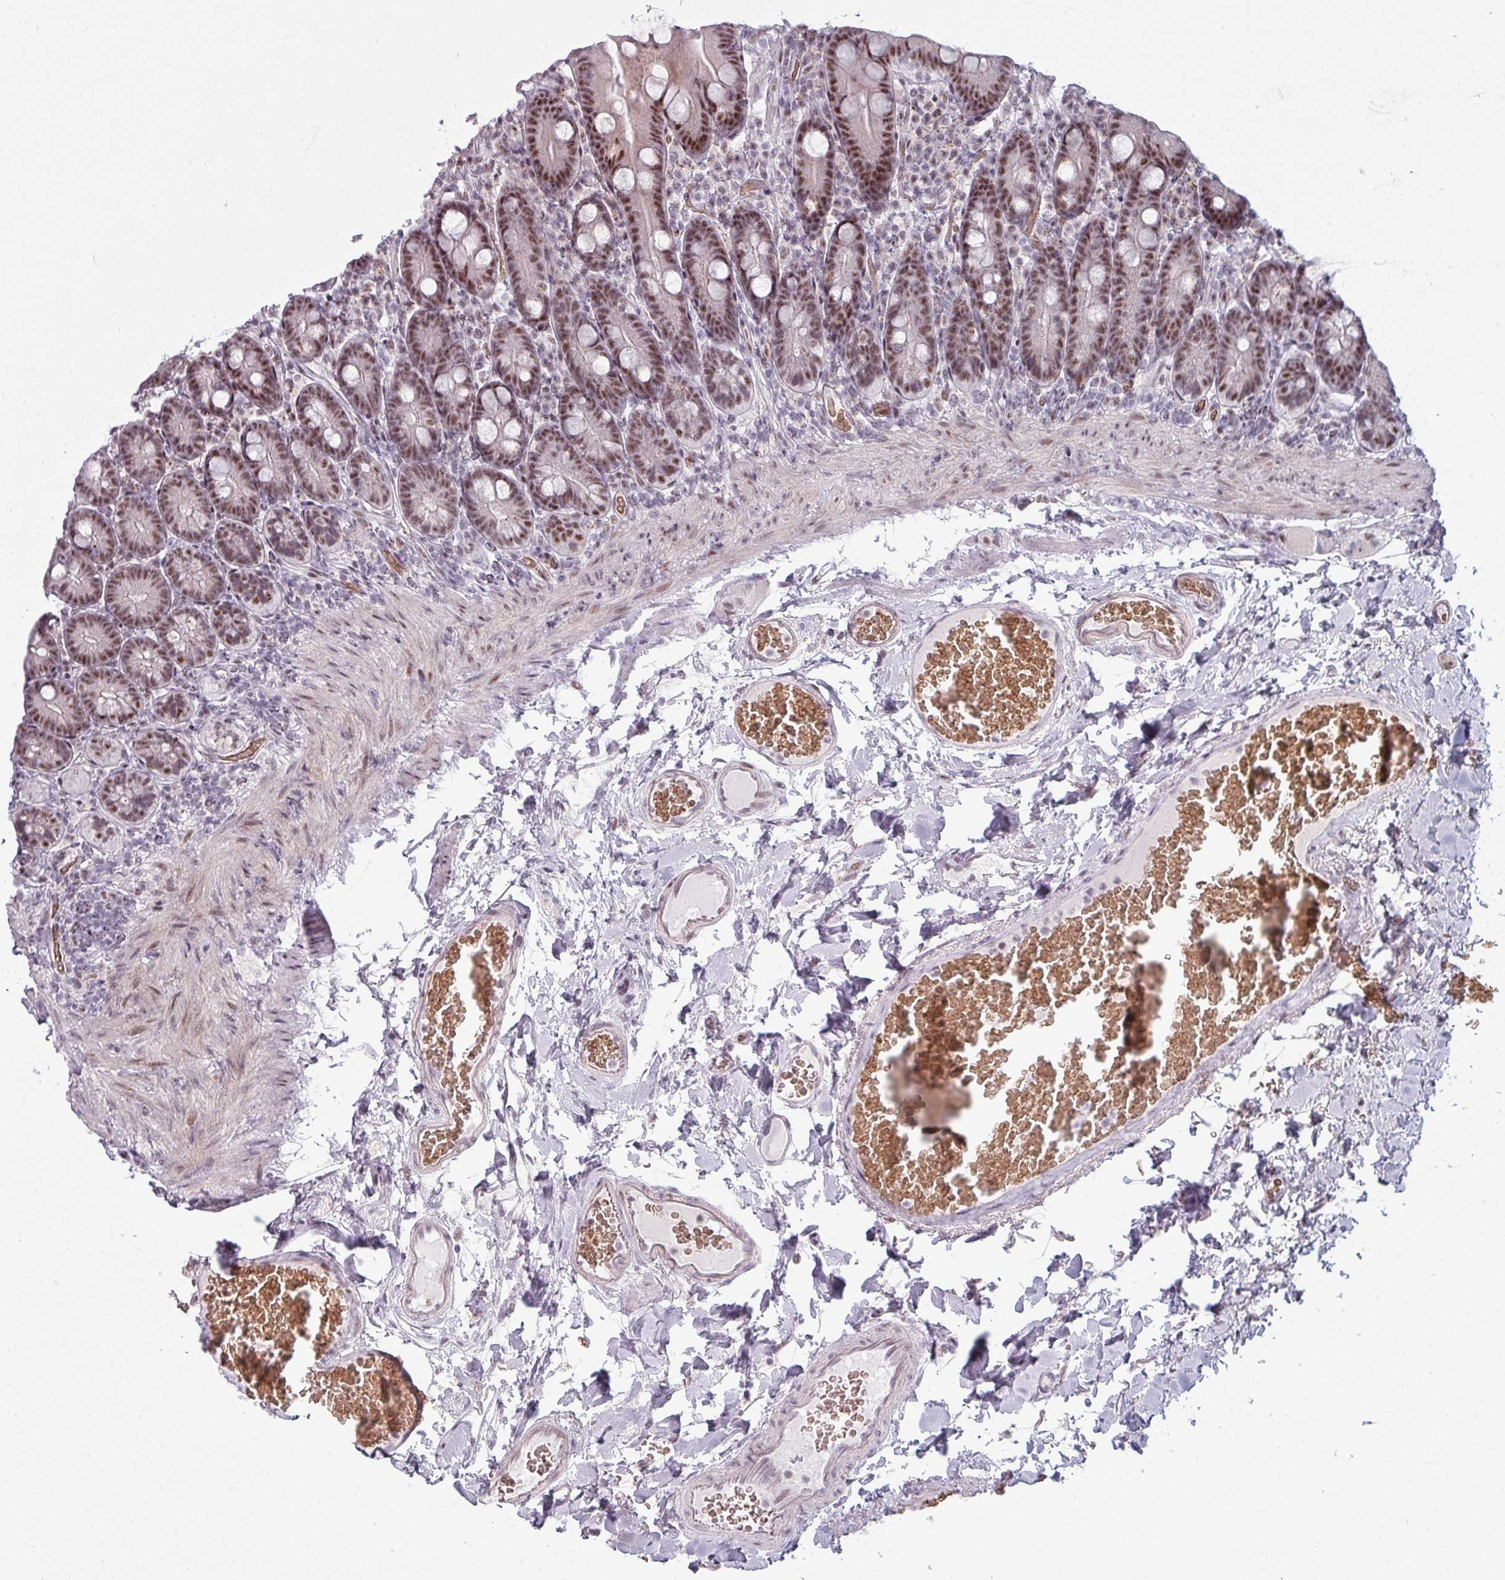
{"staining": {"intensity": "strong", "quantity": ">75%", "location": "nuclear"}, "tissue": "duodenum", "cell_type": "Glandular cells", "image_type": "normal", "snomed": [{"axis": "morphology", "description": "Normal tissue, NOS"}, {"axis": "topography", "description": "Duodenum"}], "caption": "Immunohistochemistry micrograph of benign human duodenum stained for a protein (brown), which reveals high levels of strong nuclear staining in approximately >75% of glandular cells.", "gene": "NCOR1", "patient": {"sex": "female", "age": 62}}